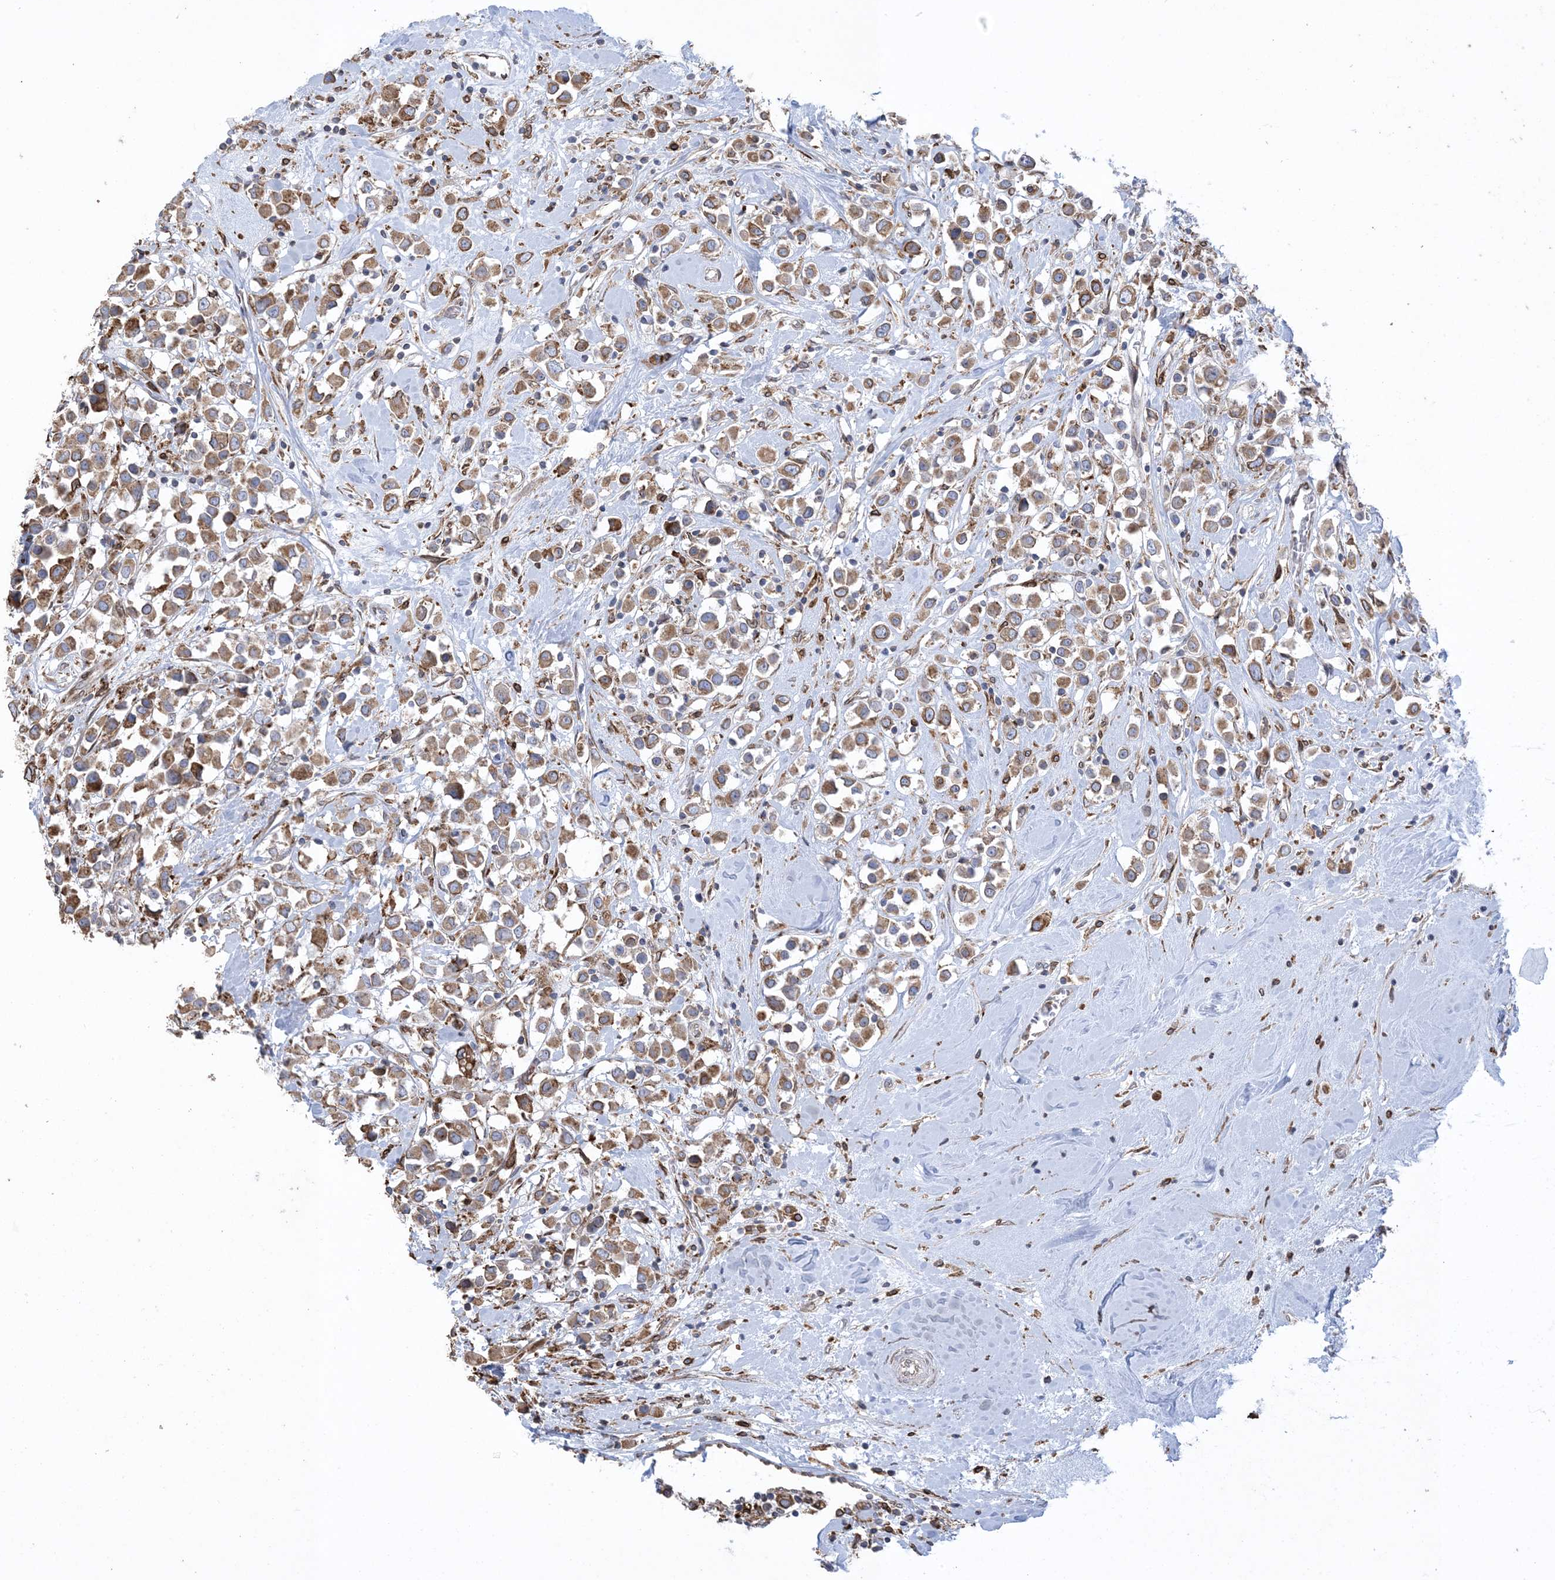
{"staining": {"intensity": "moderate", "quantity": ">75%", "location": "cytoplasmic/membranous"}, "tissue": "breast cancer", "cell_type": "Tumor cells", "image_type": "cancer", "snomed": [{"axis": "morphology", "description": "Duct carcinoma"}, {"axis": "topography", "description": "Breast"}], "caption": "Breast intraductal carcinoma stained for a protein demonstrates moderate cytoplasmic/membranous positivity in tumor cells.", "gene": "SHANK1", "patient": {"sex": "female", "age": 61}}